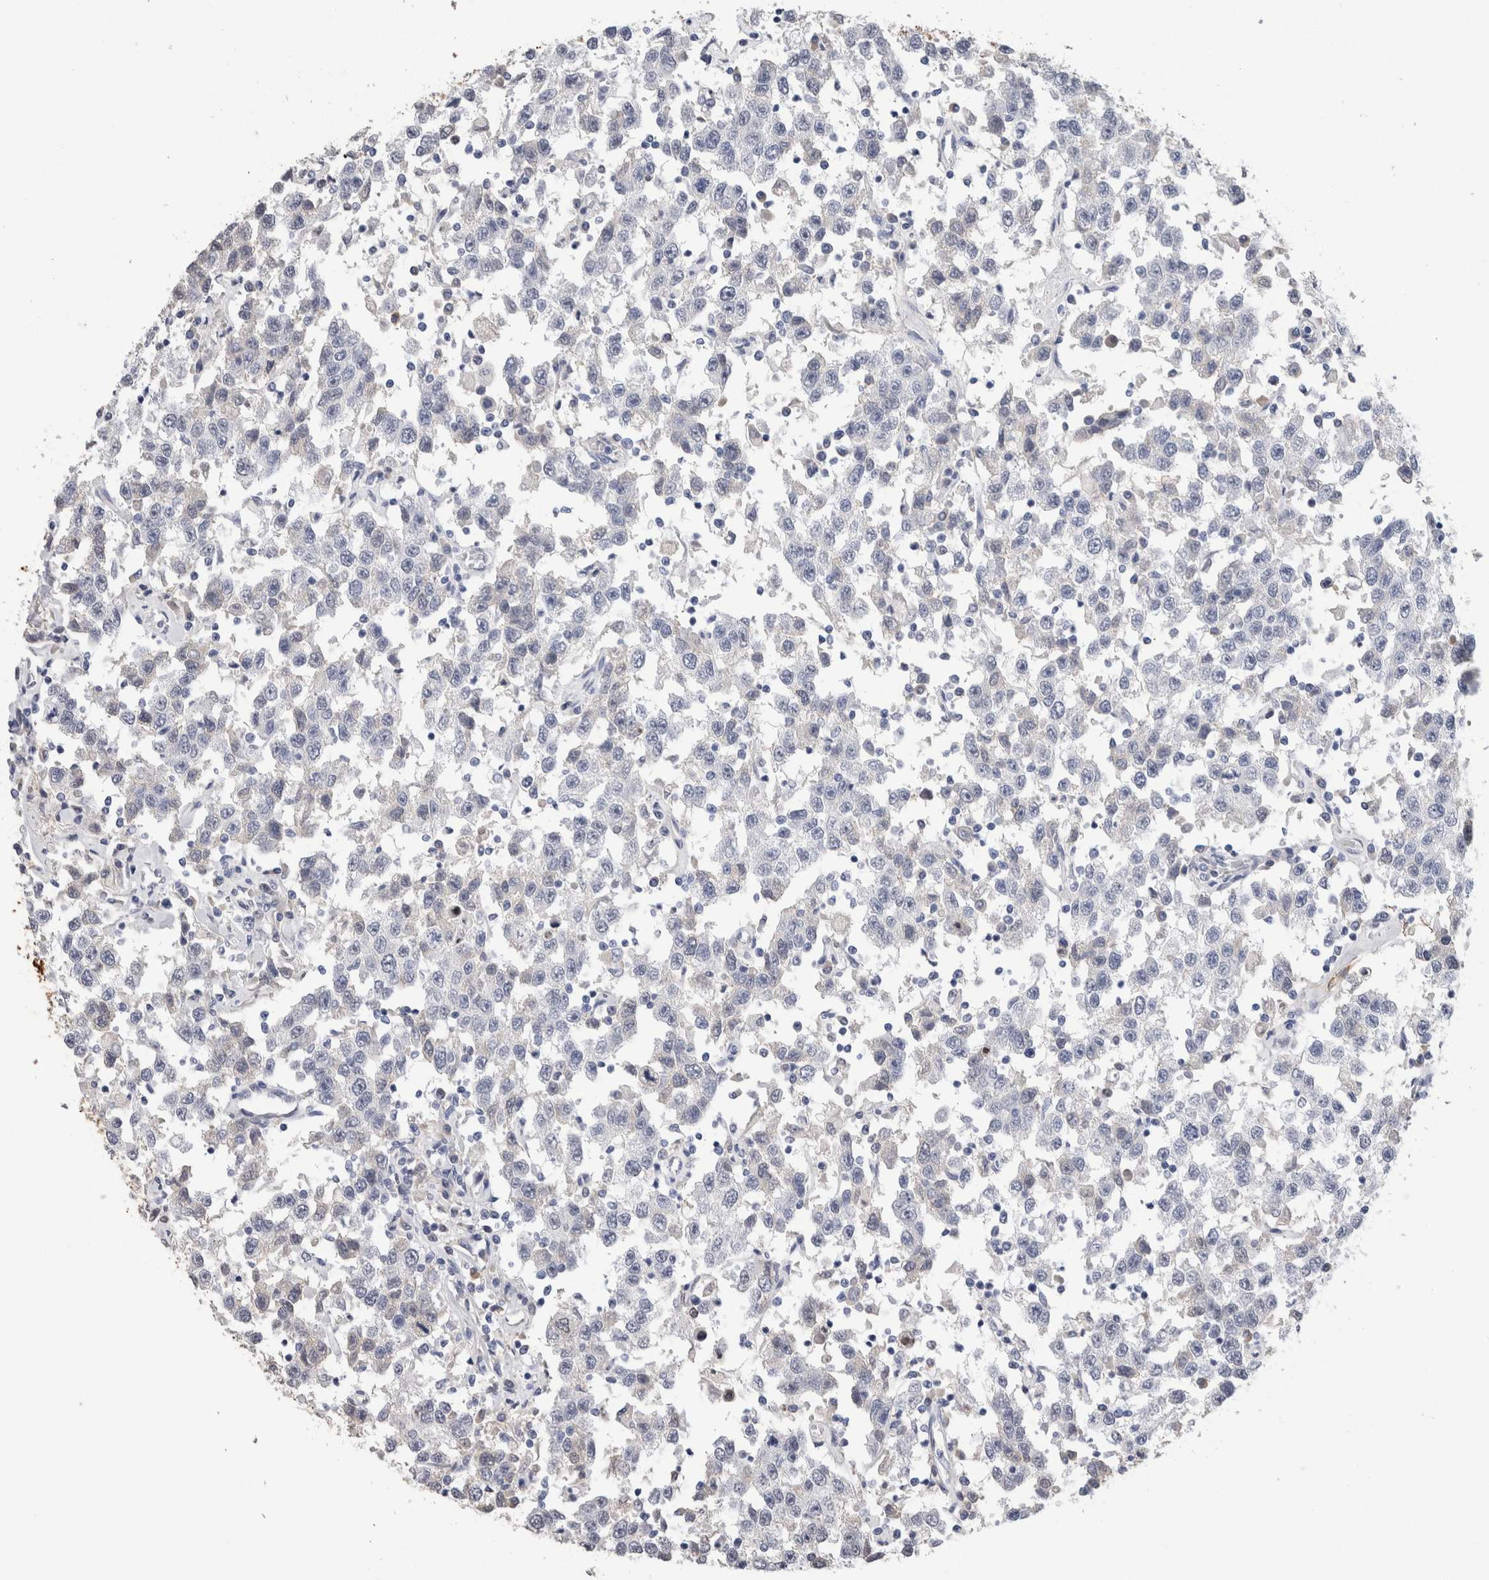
{"staining": {"intensity": "negative", "quantity": "none", "location": "none"}, "tissue": "testis cancer", "cell_type": "Tumor cells", "image_type": "cancer", "snomed": [{"axis": "morphology", "description": "Seminoma, NOS"}, {"axis": "topography", "description": "Testis"}], "caption": "Immunohistochemical staining of testis cancer displays no significant staining in tumor cells.", "gene": "FABP4", "patient": {"sex": "male", "age": 41}}